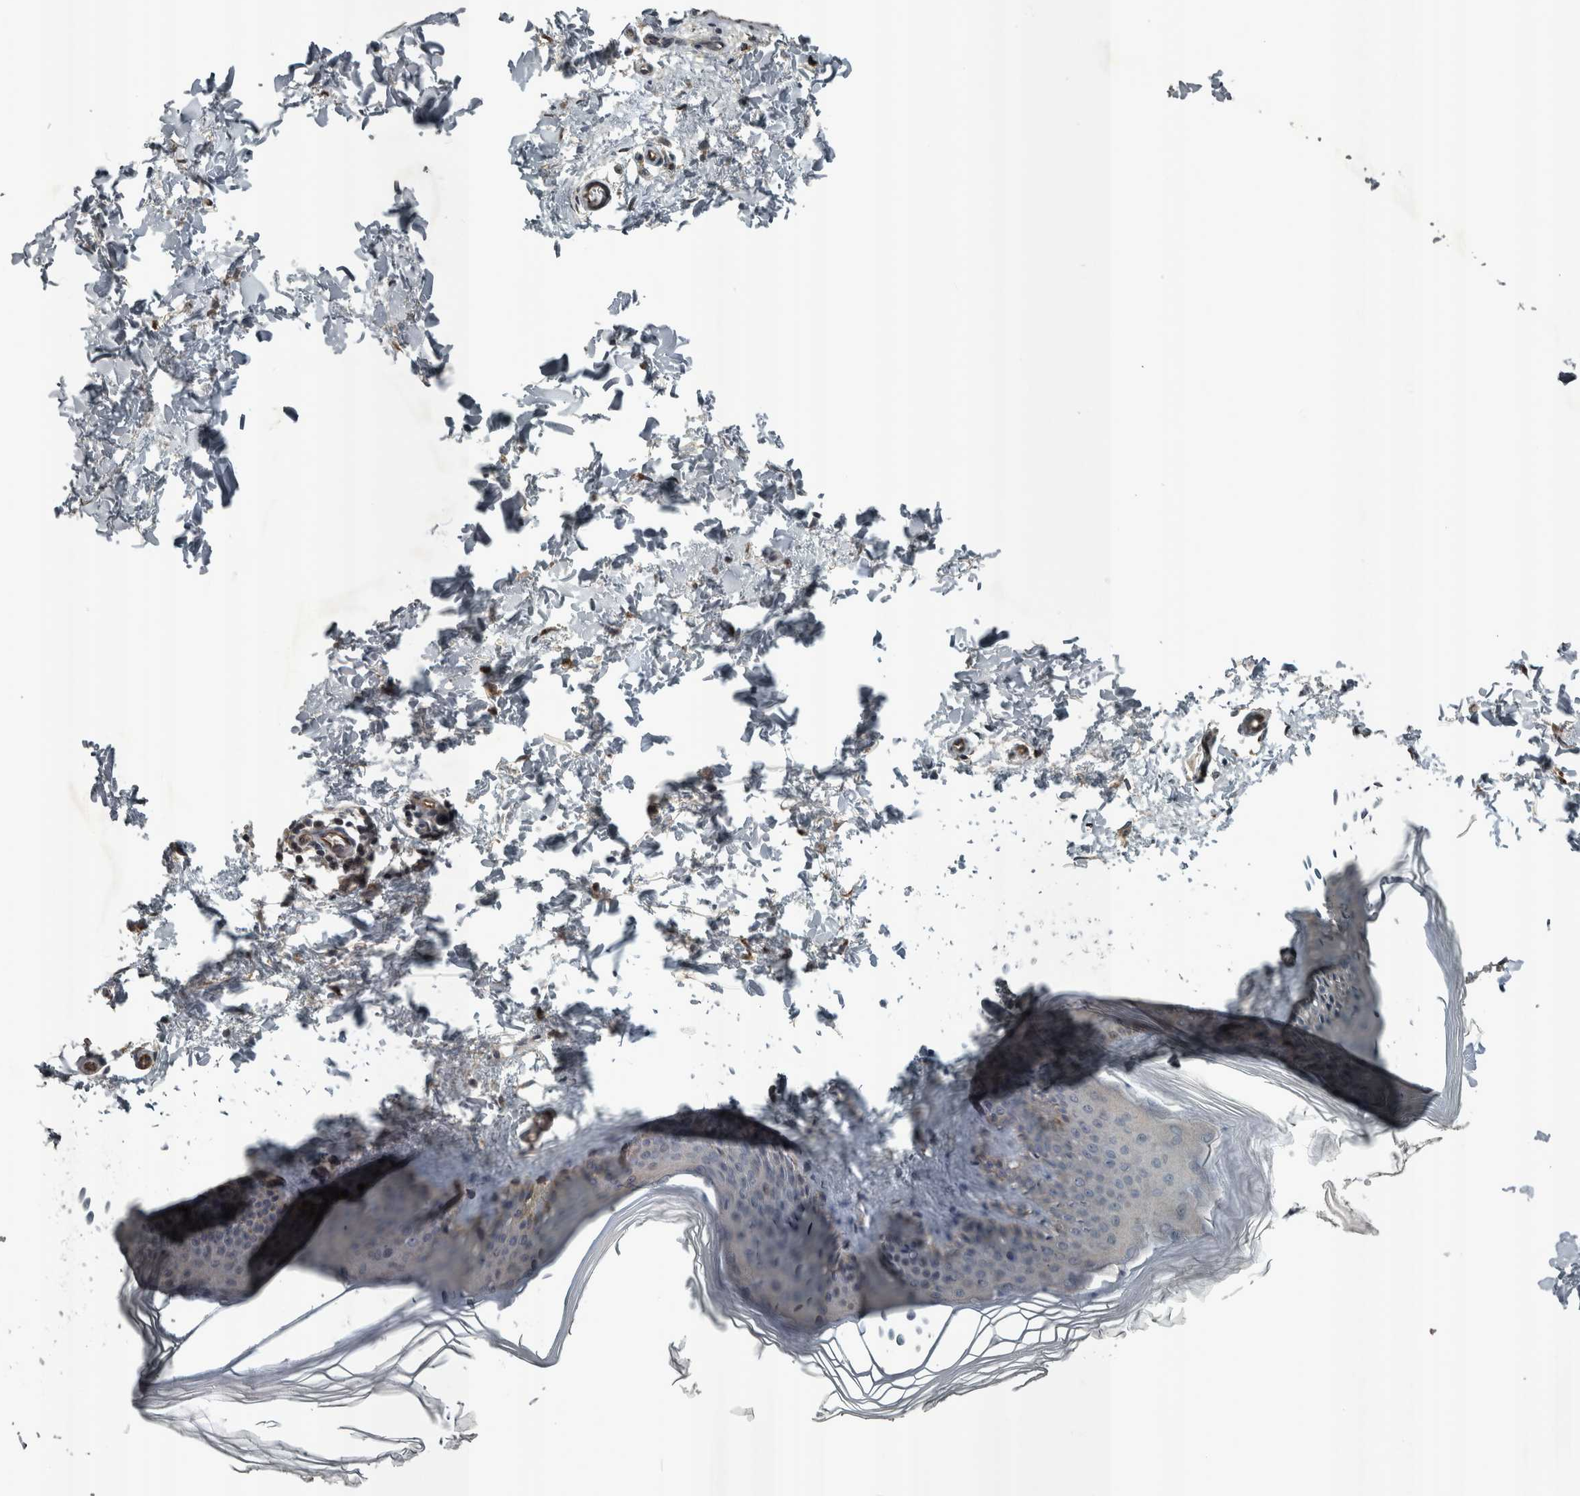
{"staining": {"intensity": "moderate", "quantity": ">75%", "location": "cytoplasmic/membranous"}, "tissue": "skin", "cell_type": "Fibroblasts", "image_type": "normal", "snomed": [{"axis": "morphology", "description": "Normal tissue, NOS"}, {"axis": "topography", "description": "Skin"}], "caption": "Protein expression analysis of benign human skin reveals moderate cytoplasmic/membranous positivity in approximately >75% of fibroblasts.", "gene": "ZNF345", "patient": {"sex": "female", "age": 27}}